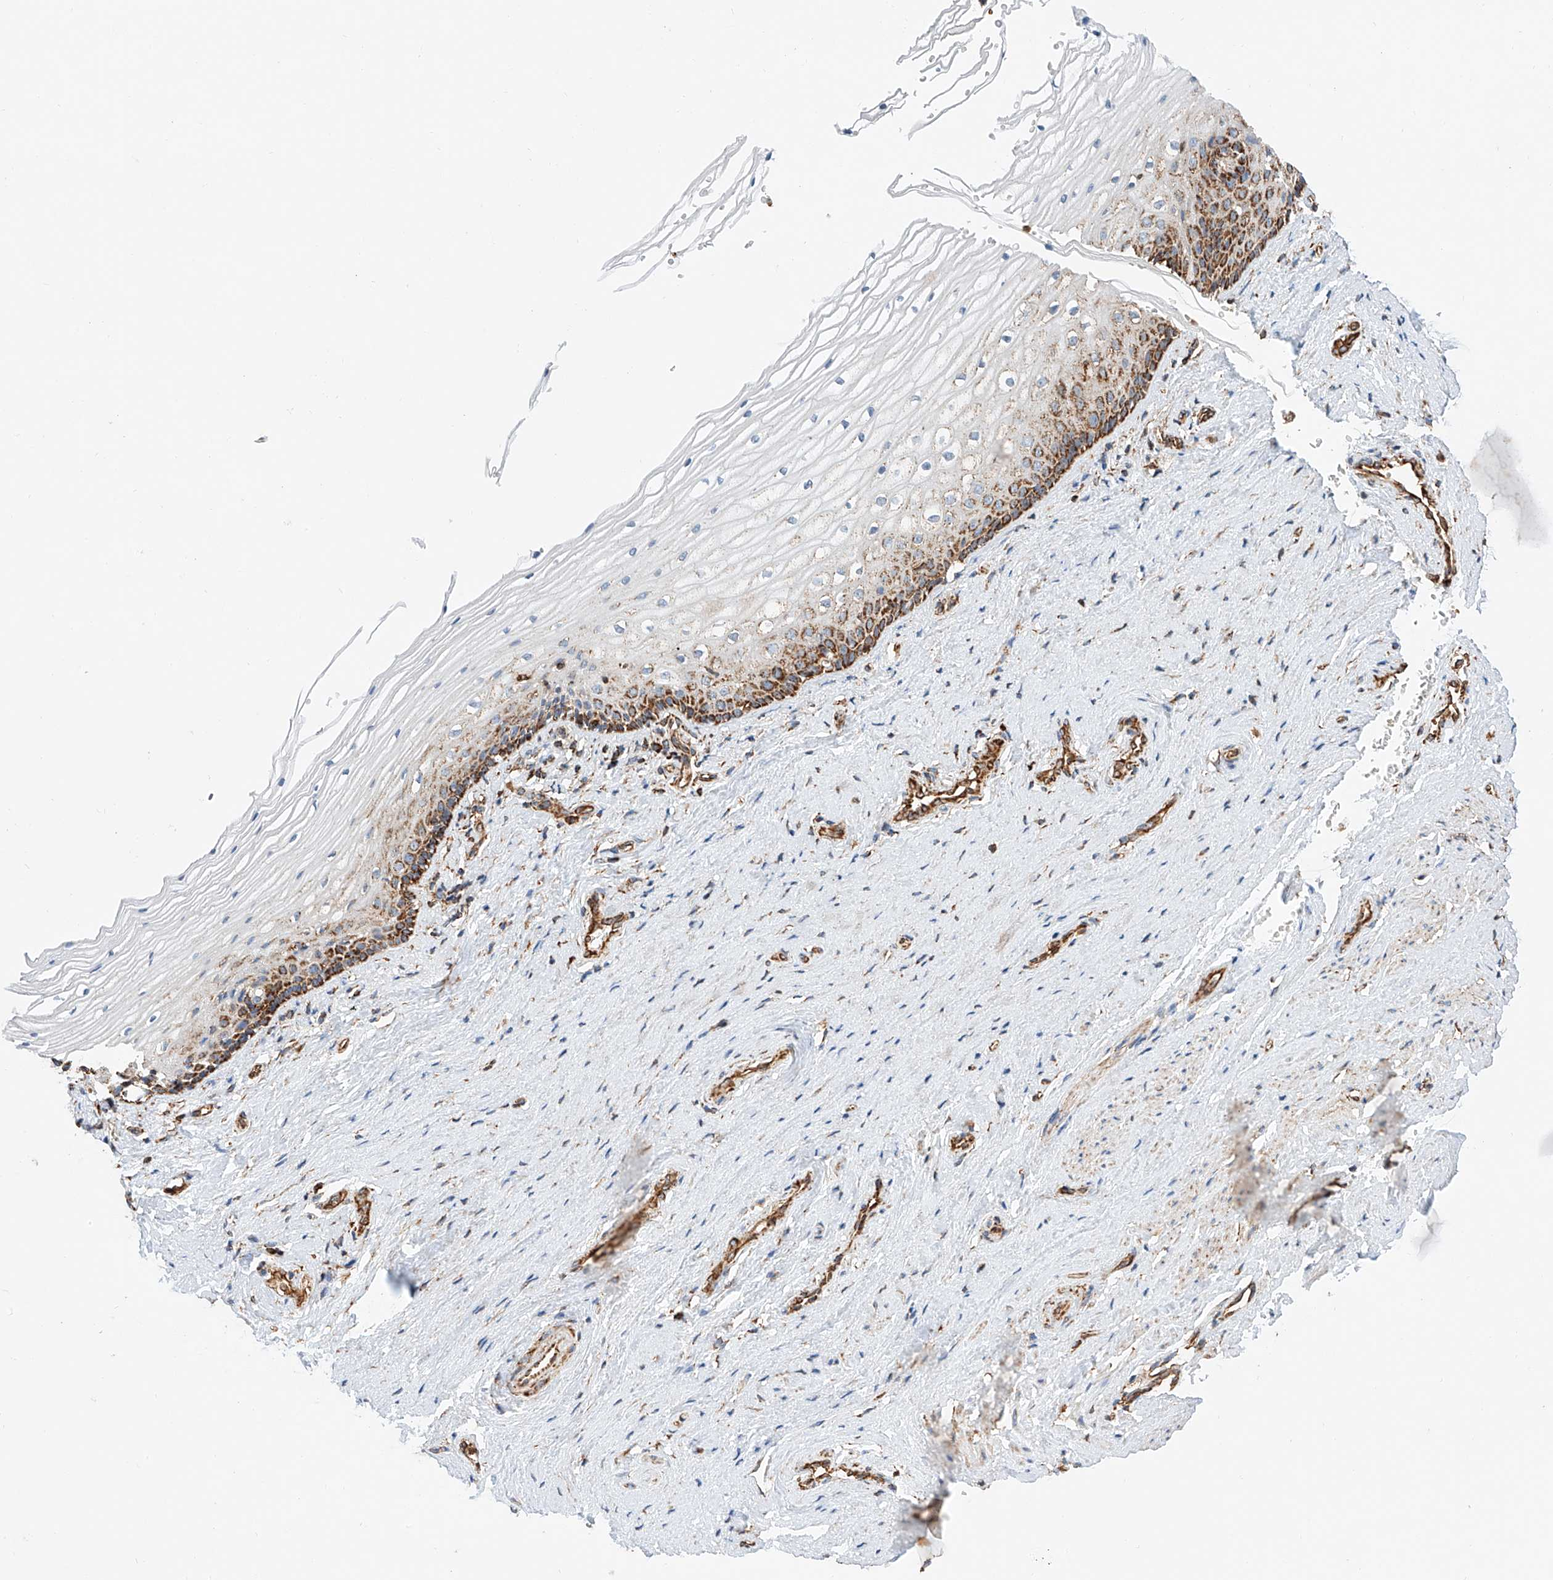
{"staining": {"intensity": "strong", "quantity": "25%-75%", "location": "cytoplasmic/membranous"}, "tissue": "vagina", "cell_type": "Squamous epithelial cells", "image_type": "normal", "snomed": [{"axis": "morphology", "description": "Normal tissue, NOS"}, {"axis": "topography", "description": "Vagina"}], "caption": "Immunohistochemistry (IHC) (DAB (3,3'-diaminobenzidine)) staining of normal vagina shows strong cytoplasmic/membranous protein positivity in approximately 25%-75% of squamous epithelial cells.", "gene": "NDUFV3", "patient": {"sex": "female", "age": 46}}